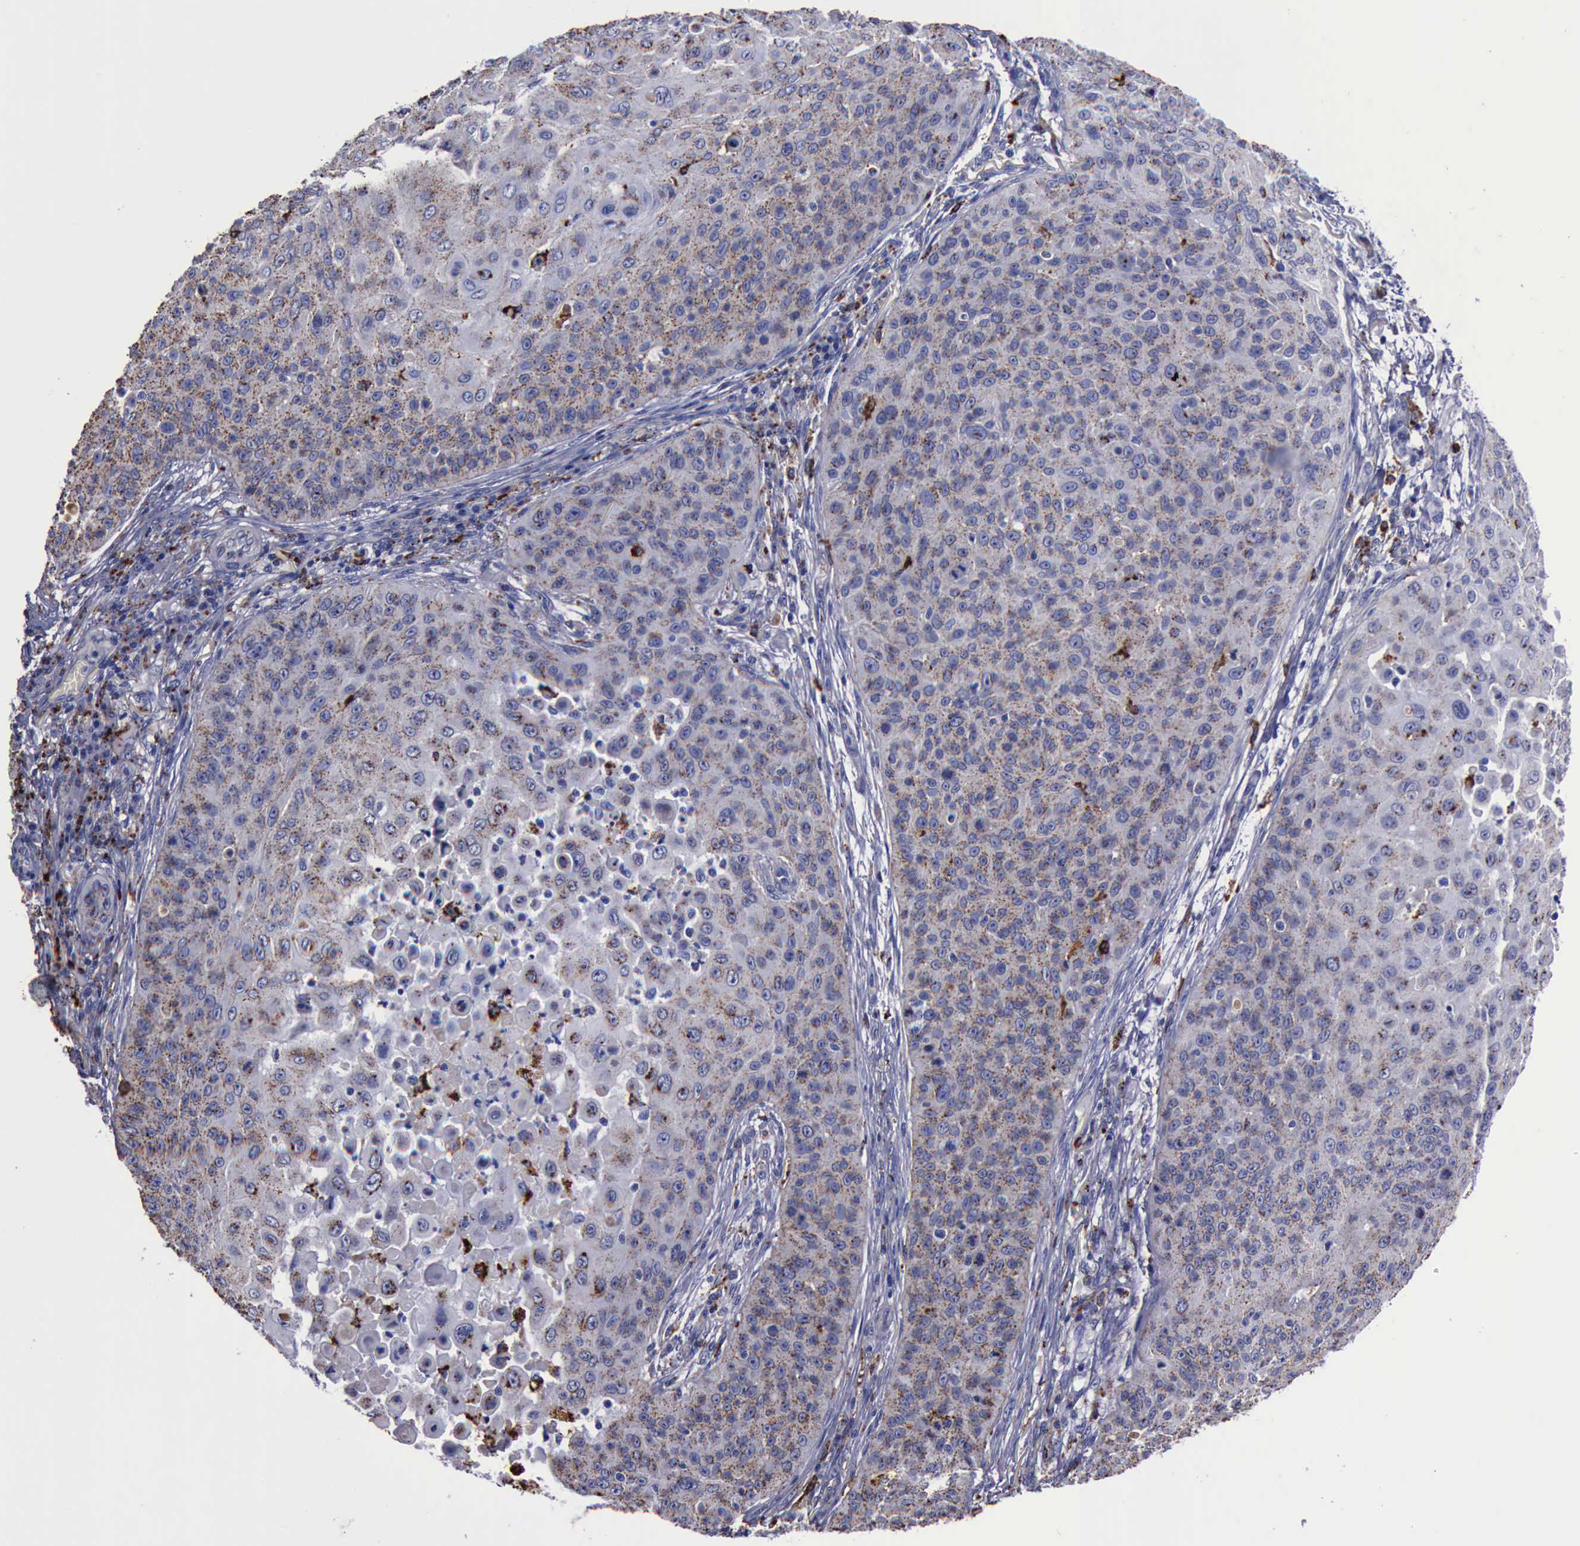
{"staining": {"intensity": "moderate", "quantity": ">75%", "location": "cytoplasmic/membranous"}, "tissue": "skin cancer", "cell_type": "Tumor cells", "image_type": "cancer", "snomed": [{"axis": "morphology", "description": "Squamous cell carcinoma, NOS"}, {"axis": "topography", "description": "Skin"}], "caption": "High-power microscopy captured an immunohistochemistry (IHC) image of squamous cell carcinoma (skin), revealing moderate cytoplasmic/membranous positivity in approximately >75% of tumor cells. Nuclei are stained in blue.", "gene": "CTSD", "patient": {"sex": "male", "age": 82}}